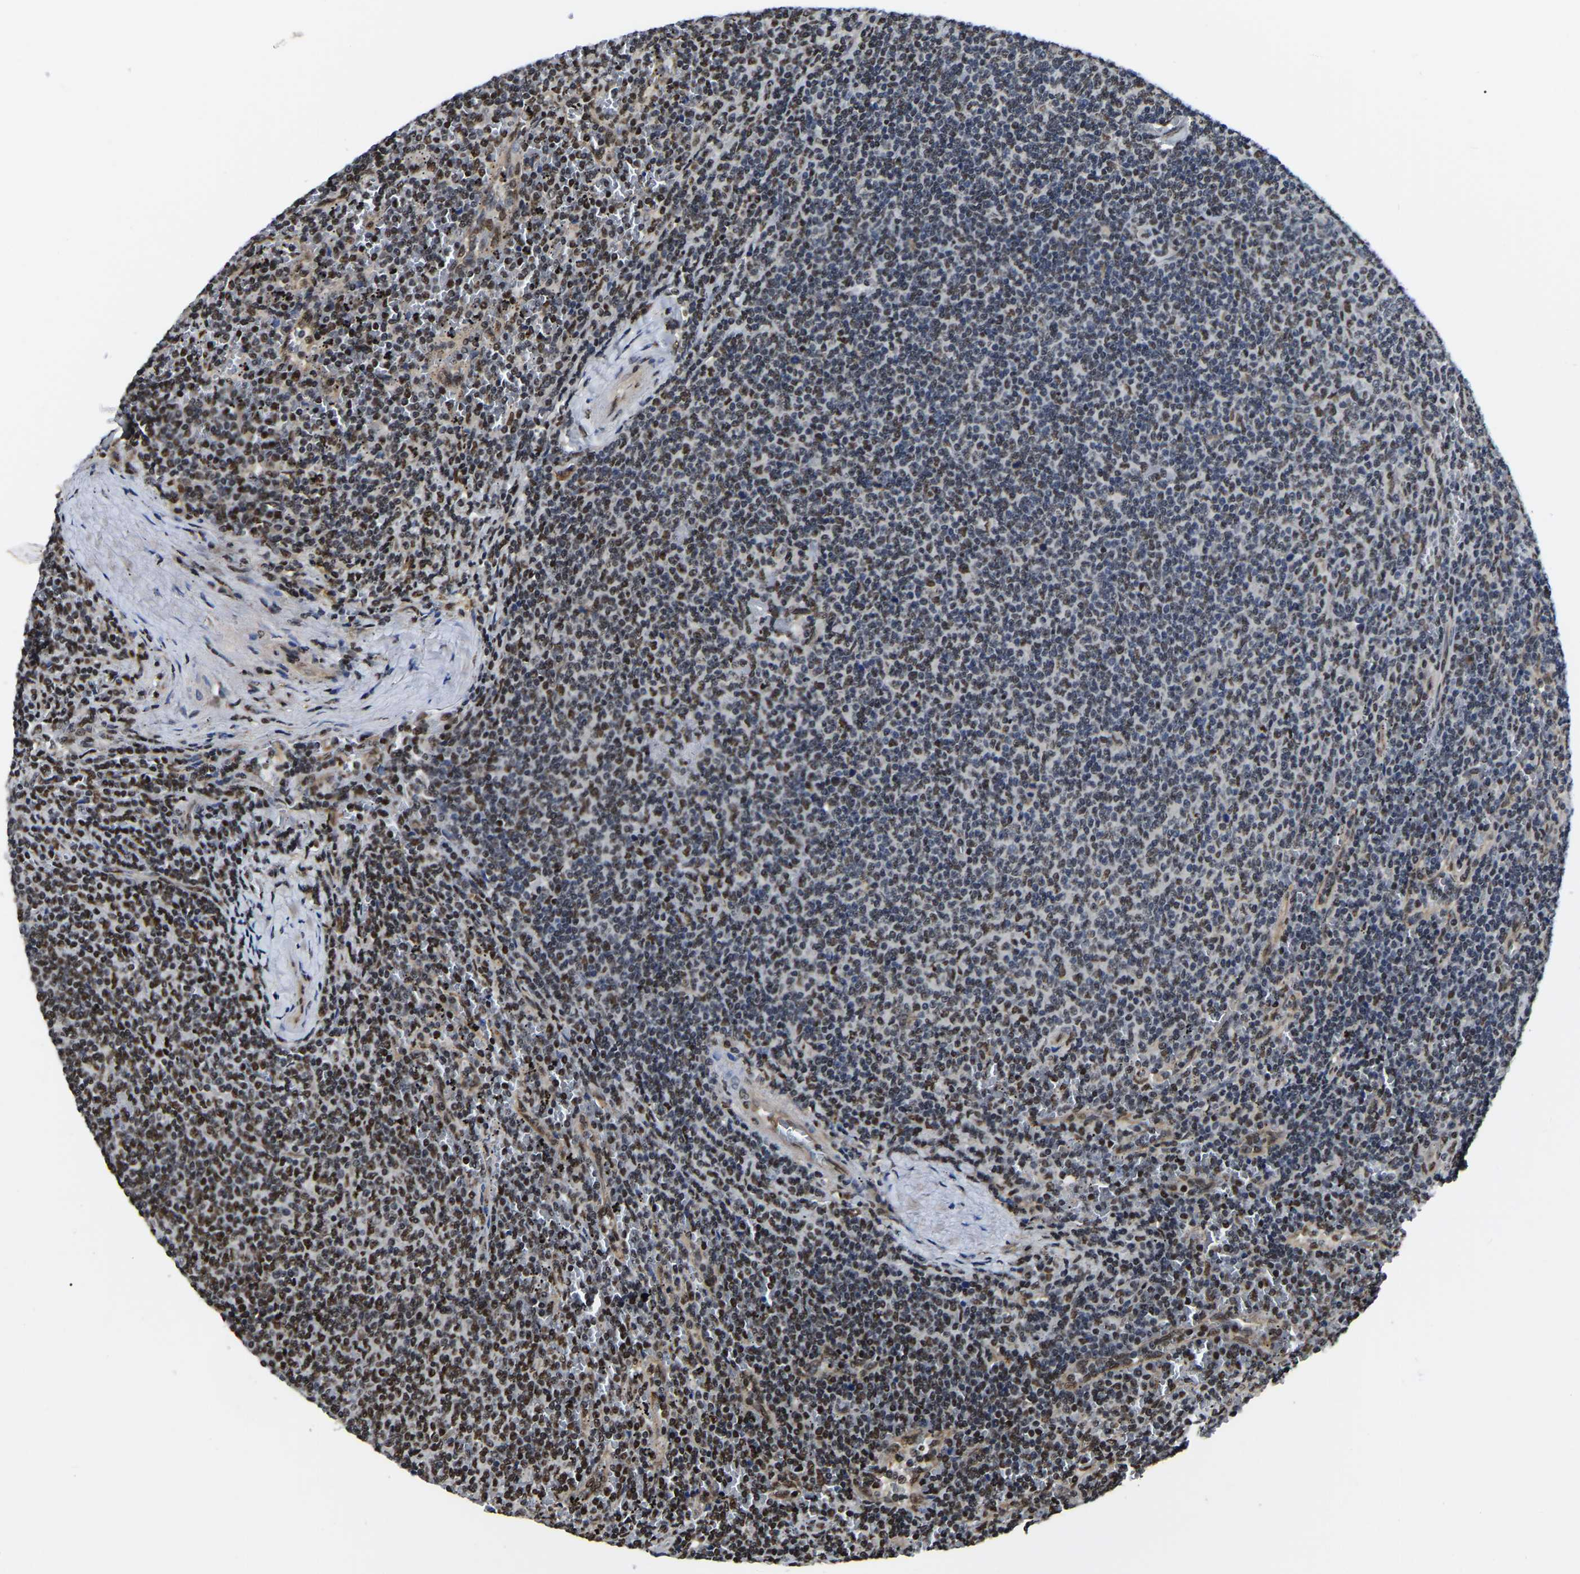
{"staining": {"intensity": "weak", "quantity": "25%-75%", "location": "nuclear"}, "tissue": "lymphoma", "cell_type": "Tumor cells", "image_type": "cancer", "snomed": [{"axis": "morphology", "description": "Malignant lymphoma, non-Hodgkin's type, Low grade"}, {"axis": "topography", "description": "Spleen"}], "caption": "Protein expression analysis of lymphoma displays weak nuclear expression in about 25%-75% of tumor cells. (Stains: DAB in brown, nuclei in blue, Microscopy: brightfield microscopy at high magnification).", "gene": "TRIM35", "patient": {"sex": "female", "age": 50}}